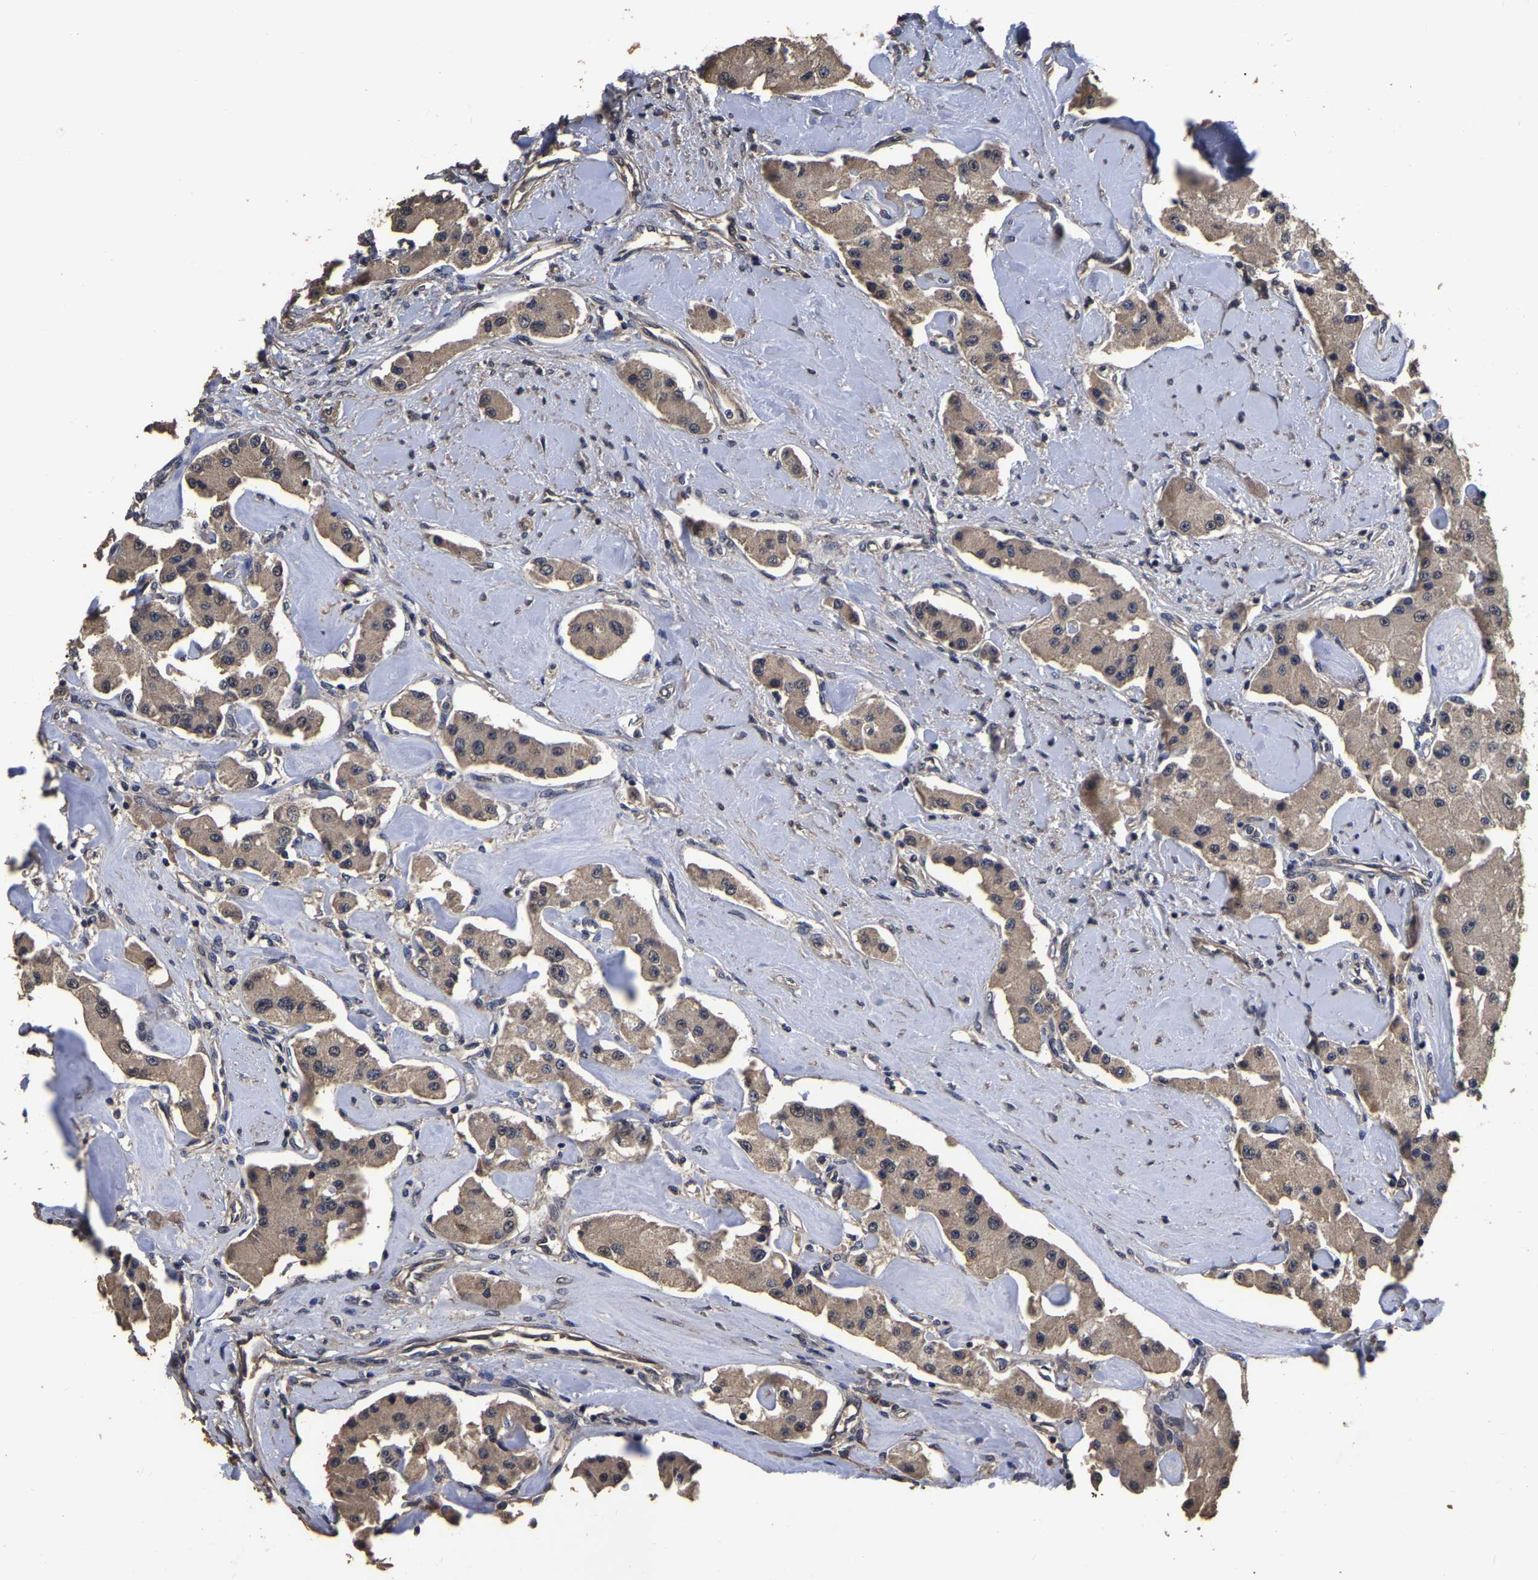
{"staining": {"intensity": "moderate", "quantity": ">75%", "location": "cytoplasmic/membranous"}, "tissue": "carcinoid", "cell_type": "Tumor cells", "image_type": "cancer", "snomed": [{"axis": "morphology", "description": "Carcinoid, malignant, NOS"}, {"axis": "topography", "description": "Pancreas"}], "caption": "Malignant carcinoid stained with a protein marker reveals moderate staining in tumor cells.", "gene": "STK32C", "patient": {"sex": "male", "age": 41}}